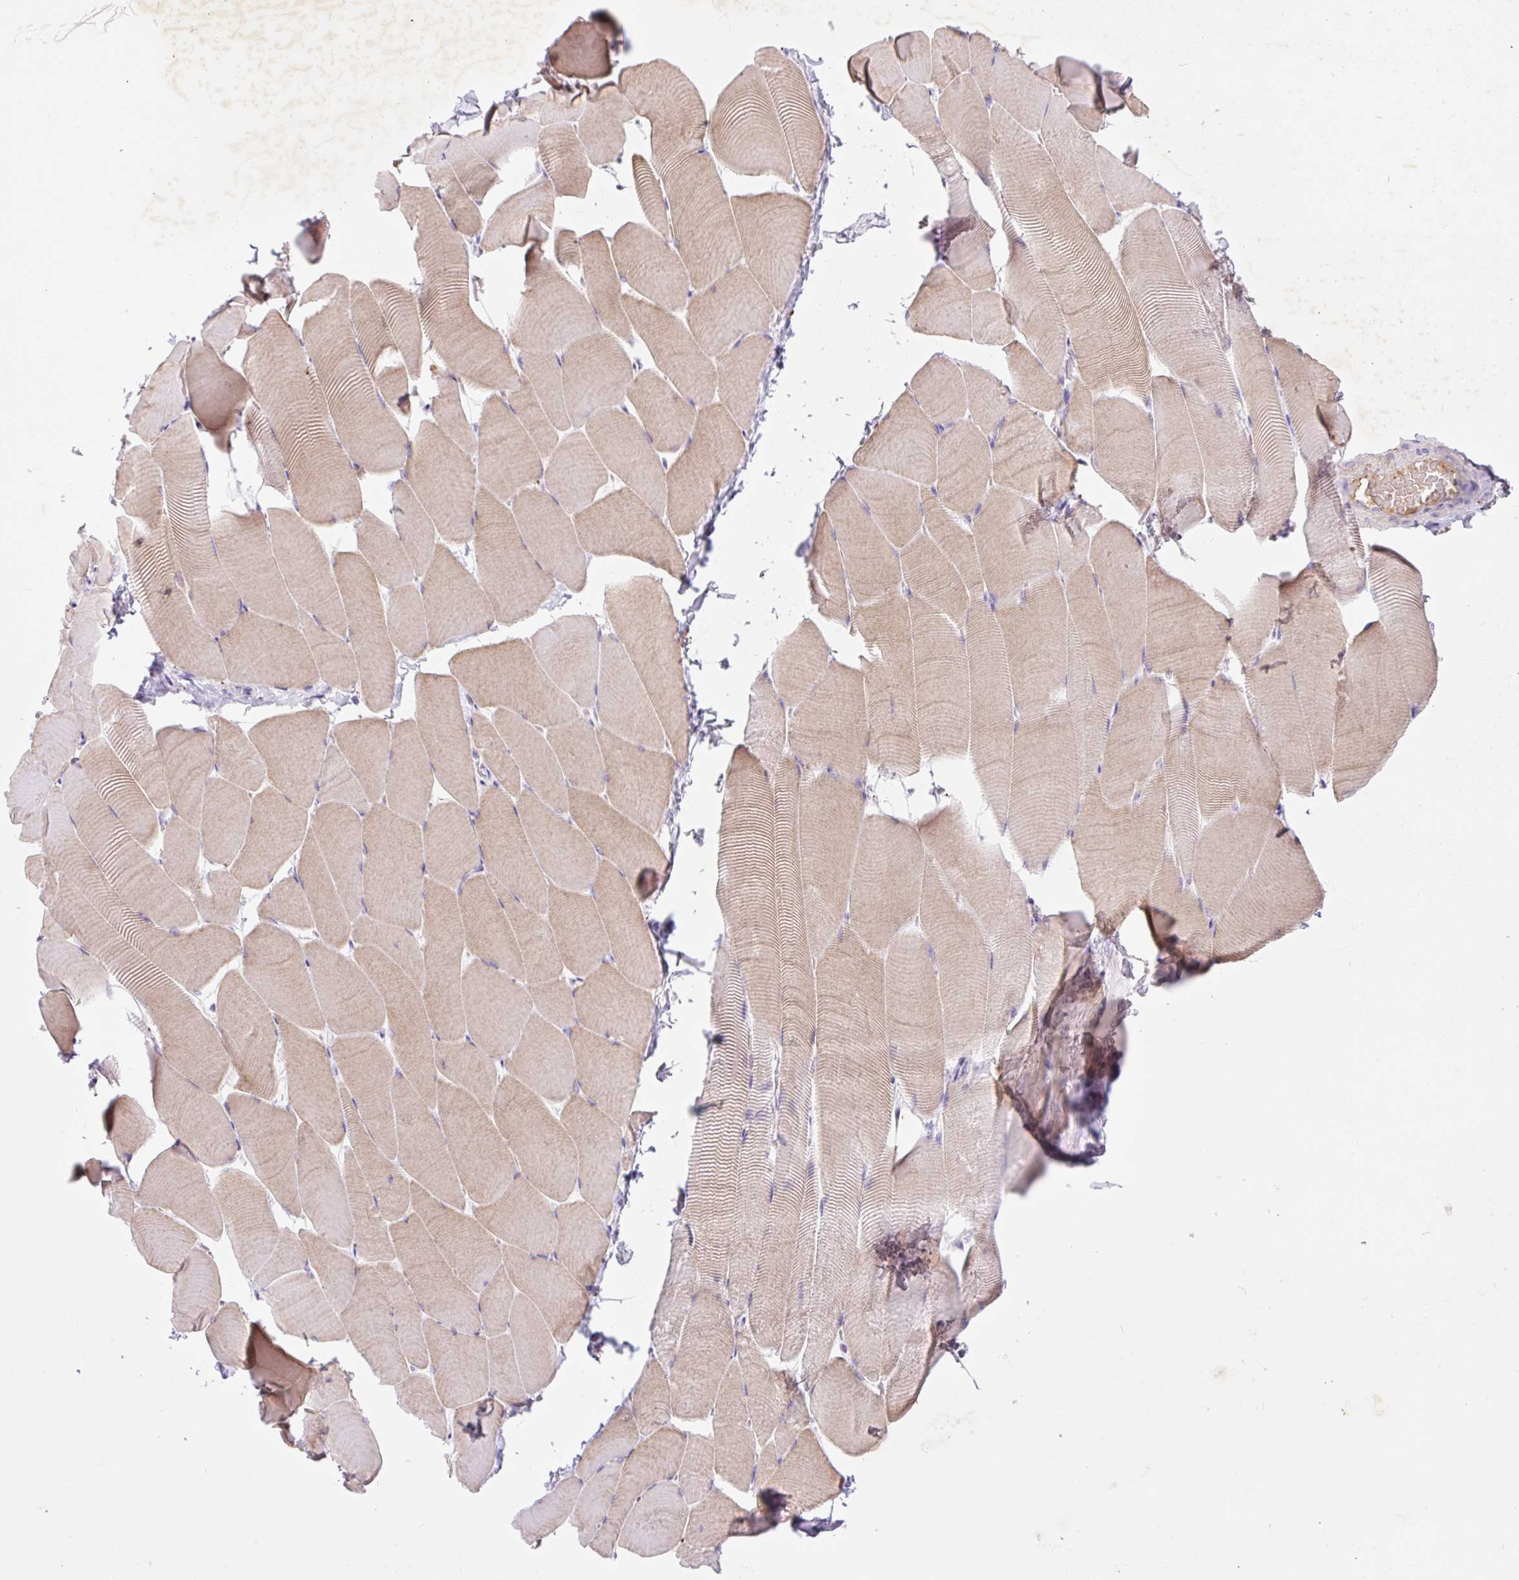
{"staining": {"intensity": "weak", "quantity": ">75%", "location": "cytoplasmic/membranous"}, "tissue": "skeletal muscle", "cell_type": "Myocytes", "image_type": "normal", "snomed": [{"axis": "morphology", "description": "Normal tissue, NOS"}, {"axis": "topography", "description": "Skeletal muscle"}], "caption": "Skeletal muscle stained with IHC shows weak cytoplasmic/membranous staining in approximately >75% of myocytes. The staining was performed using DAB (3,3'-diaminobenzidine), with brown indicating positive protein expression. Nuclei are stained blue with hematoxylin.", "gene": "HEXA", "patient": {"sex": "male", "age": 25}}